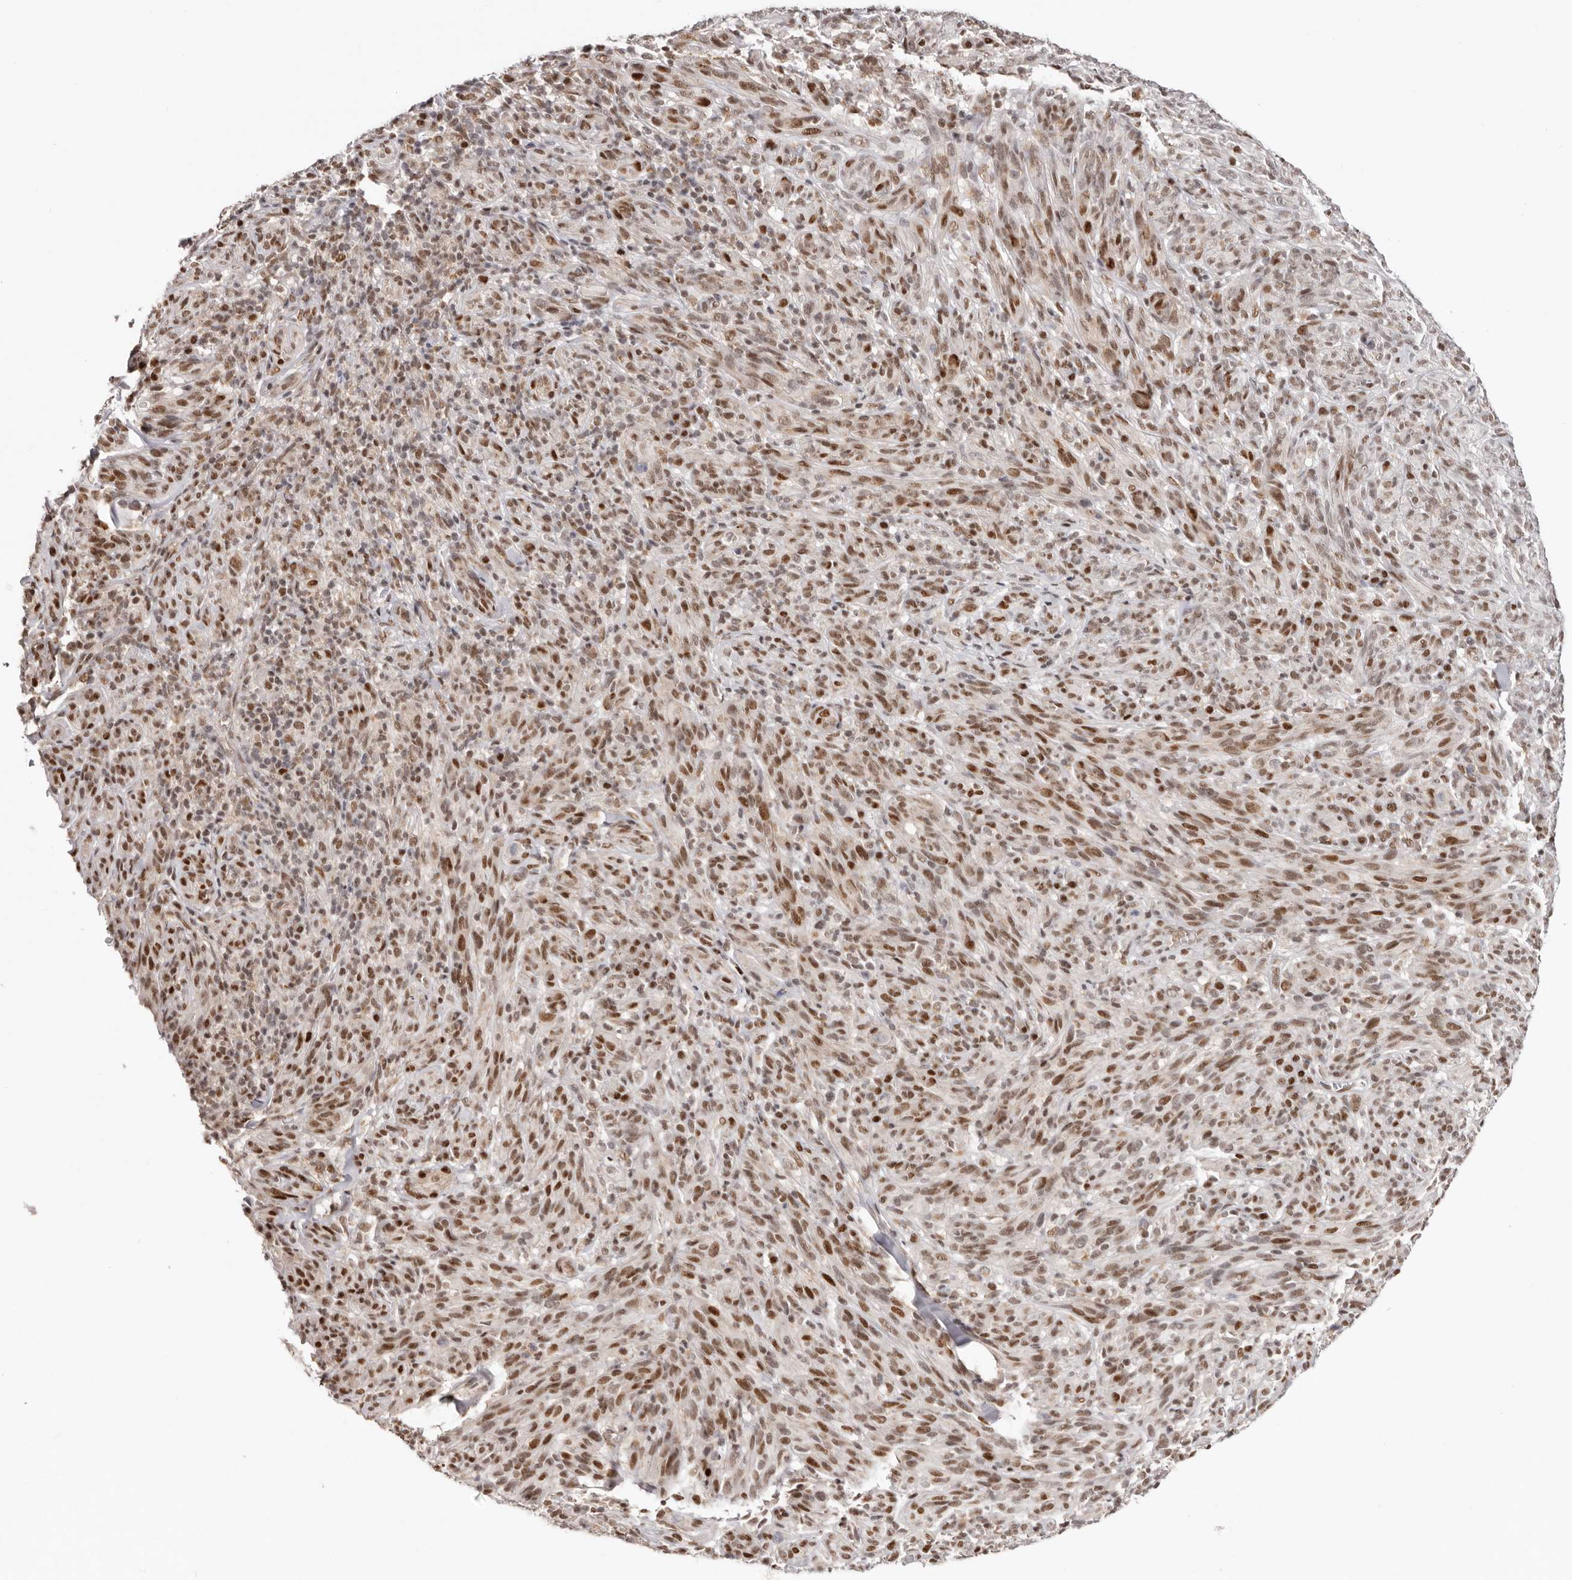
{"staining": {"intensity": "moderate", "quantity": ">75%", "location": "nuclear"}, "tissue": "melanoma", "cell_type": "Tumor cells", "image_type": "cancer", "snomed": [{"axis": "morphology", "description": "Malignant melanoma, NOS"}, {"axis": "topography", "description": "Skin of head"}], "caption": "This is a histology image of IHC staining of melanoma, which shows moderate expression in the nuclear of tumor cells.", "gene": "SMAD7", "patient": {"sex": "male", "age": 96}}